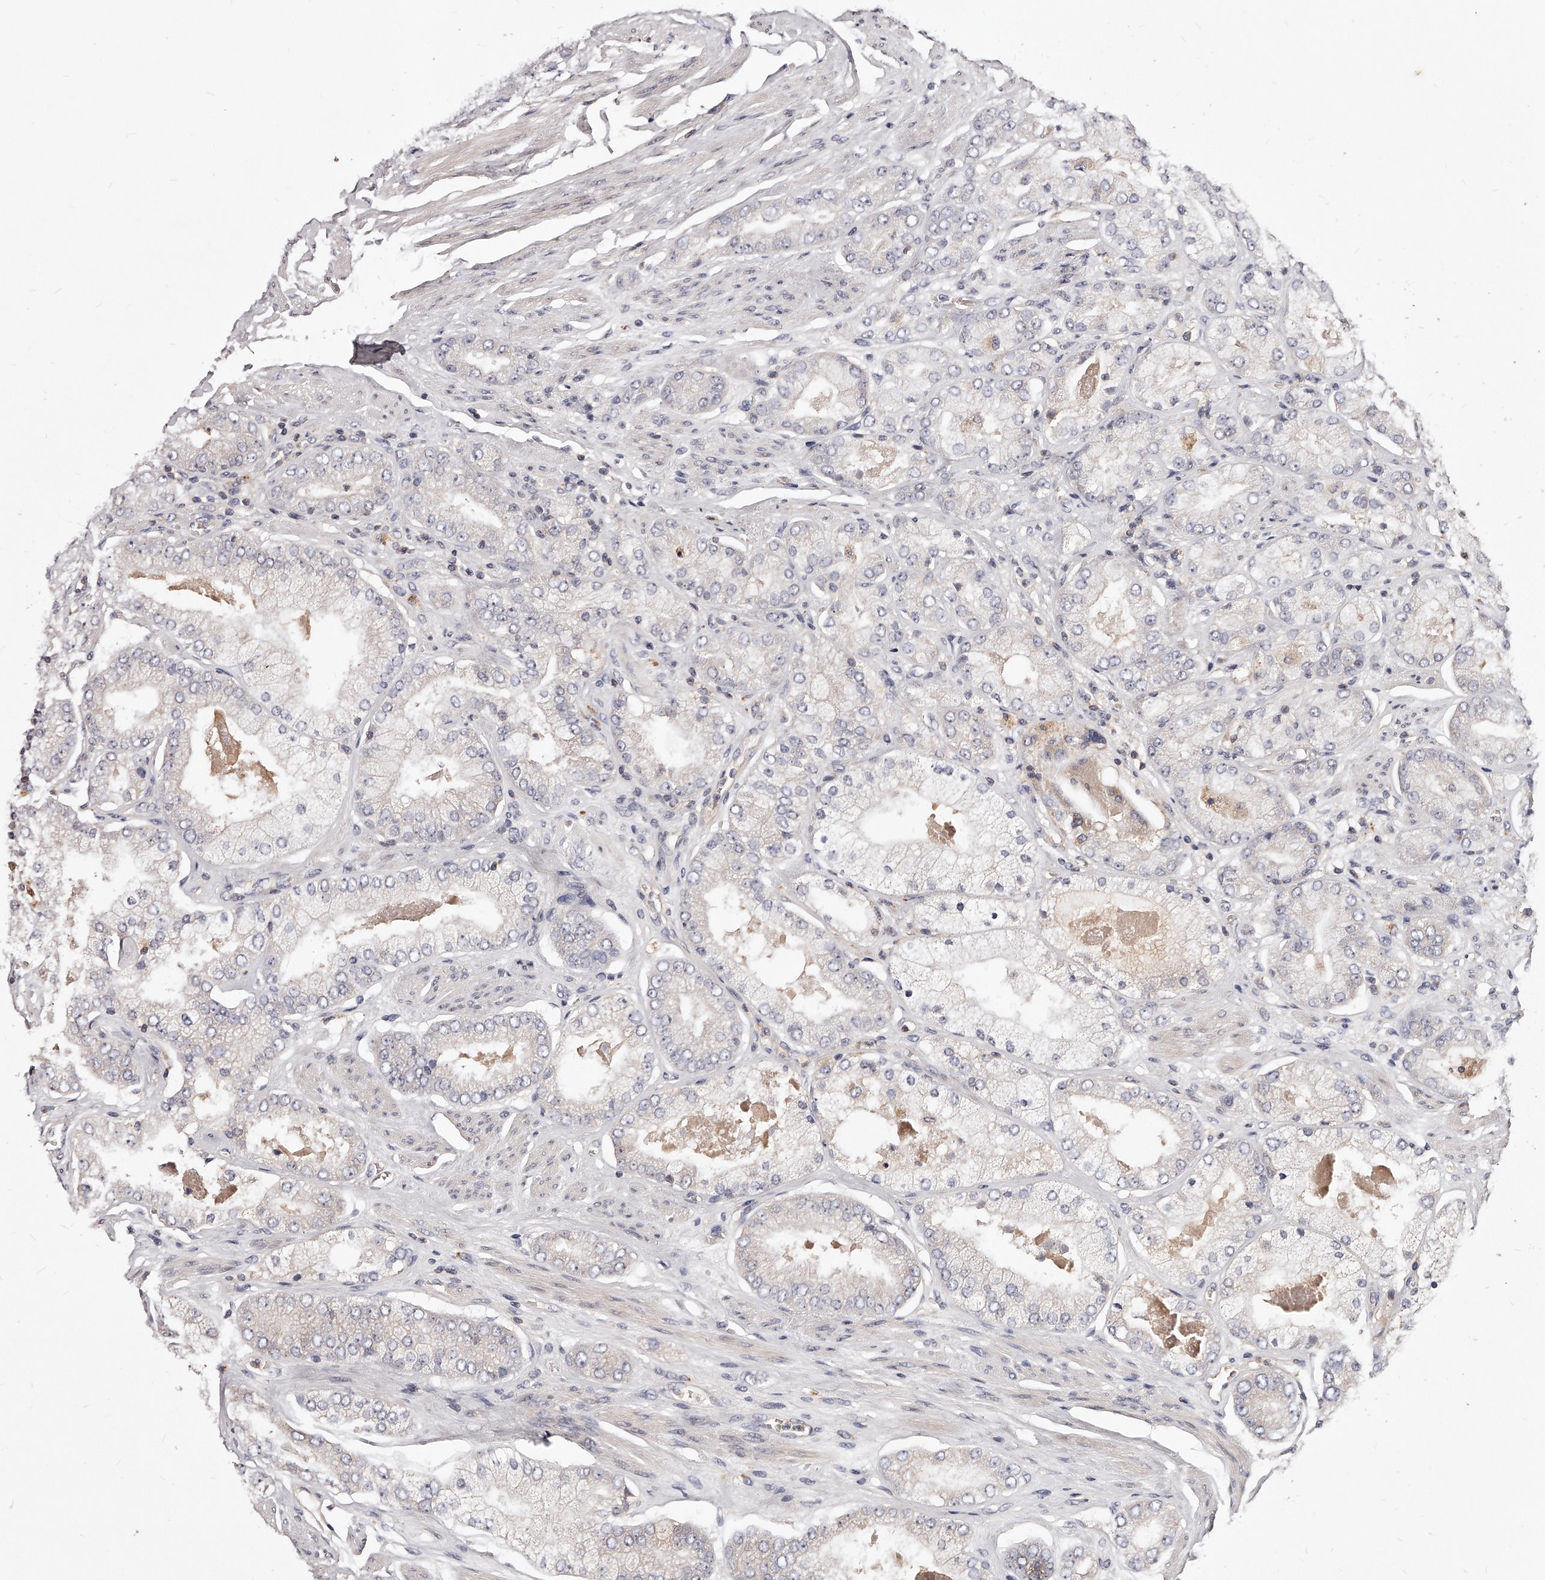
{"staining": {"intensity": "negative", "quantity": "none", "location": "none"}, "tissue": "prostate cancer", "cell_type": "Tumor cells", "image_type": "cancer", "snomed": [{"axis": "morphology", "description": "Adenocarcinoma, High grade"}, {"axis": "topography", "description": "Prostate"}], "caption": "There is no significant expression in tumor cells of prostate cancer. (DAB (3,3'-diaminobenzidine) immunohistochemistry (IHC), high magnification).", "gene": "PHACTR1", "patient": {"sex": "male", "age": 58}}